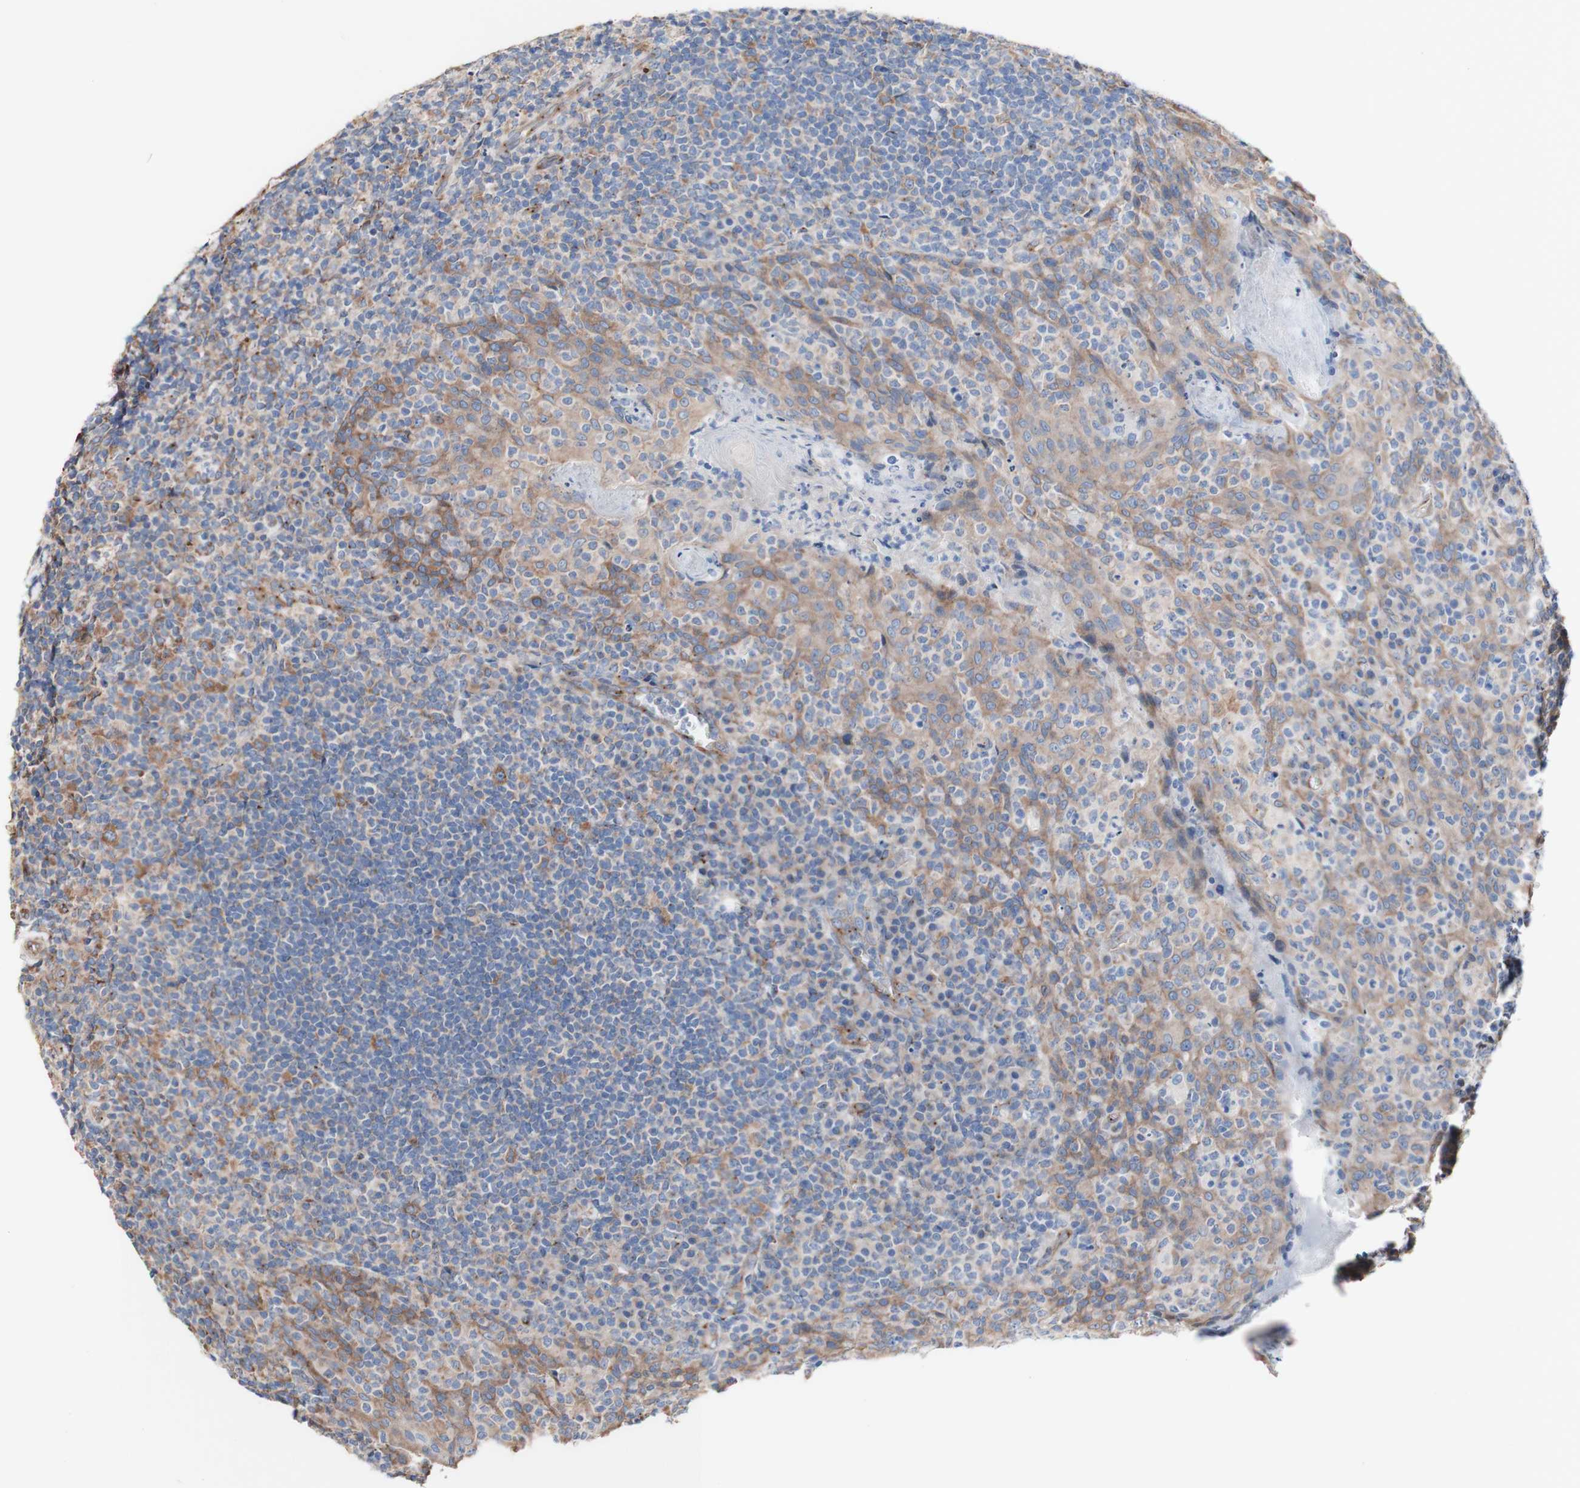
{"staining": {"intensity": "moderate", "quantity": "<25%", "location": "cytoplasmic/membranous"}, "tissue": "tonsil", "cell_type": "Germinal center cells", "image_type": "normal", "snomed": [{"axis": "morphology", "description": "Normal tissue, NOS"}, {"axis": "topography", "description": "Tonsil"}], "caption": "A histopathology image of tonsil stained for a protein demonstrates moderate cytoplasmic/membranous brown staining in germinal center cells. The protein is stained brown, and the nuclei are stained in blue (DAB (3,3'-diaminobenzidine) IHC with brightfield microscopy, high magnification).", "gene": "LRIG3", "patient": {"sex": "male", "age": 17}}